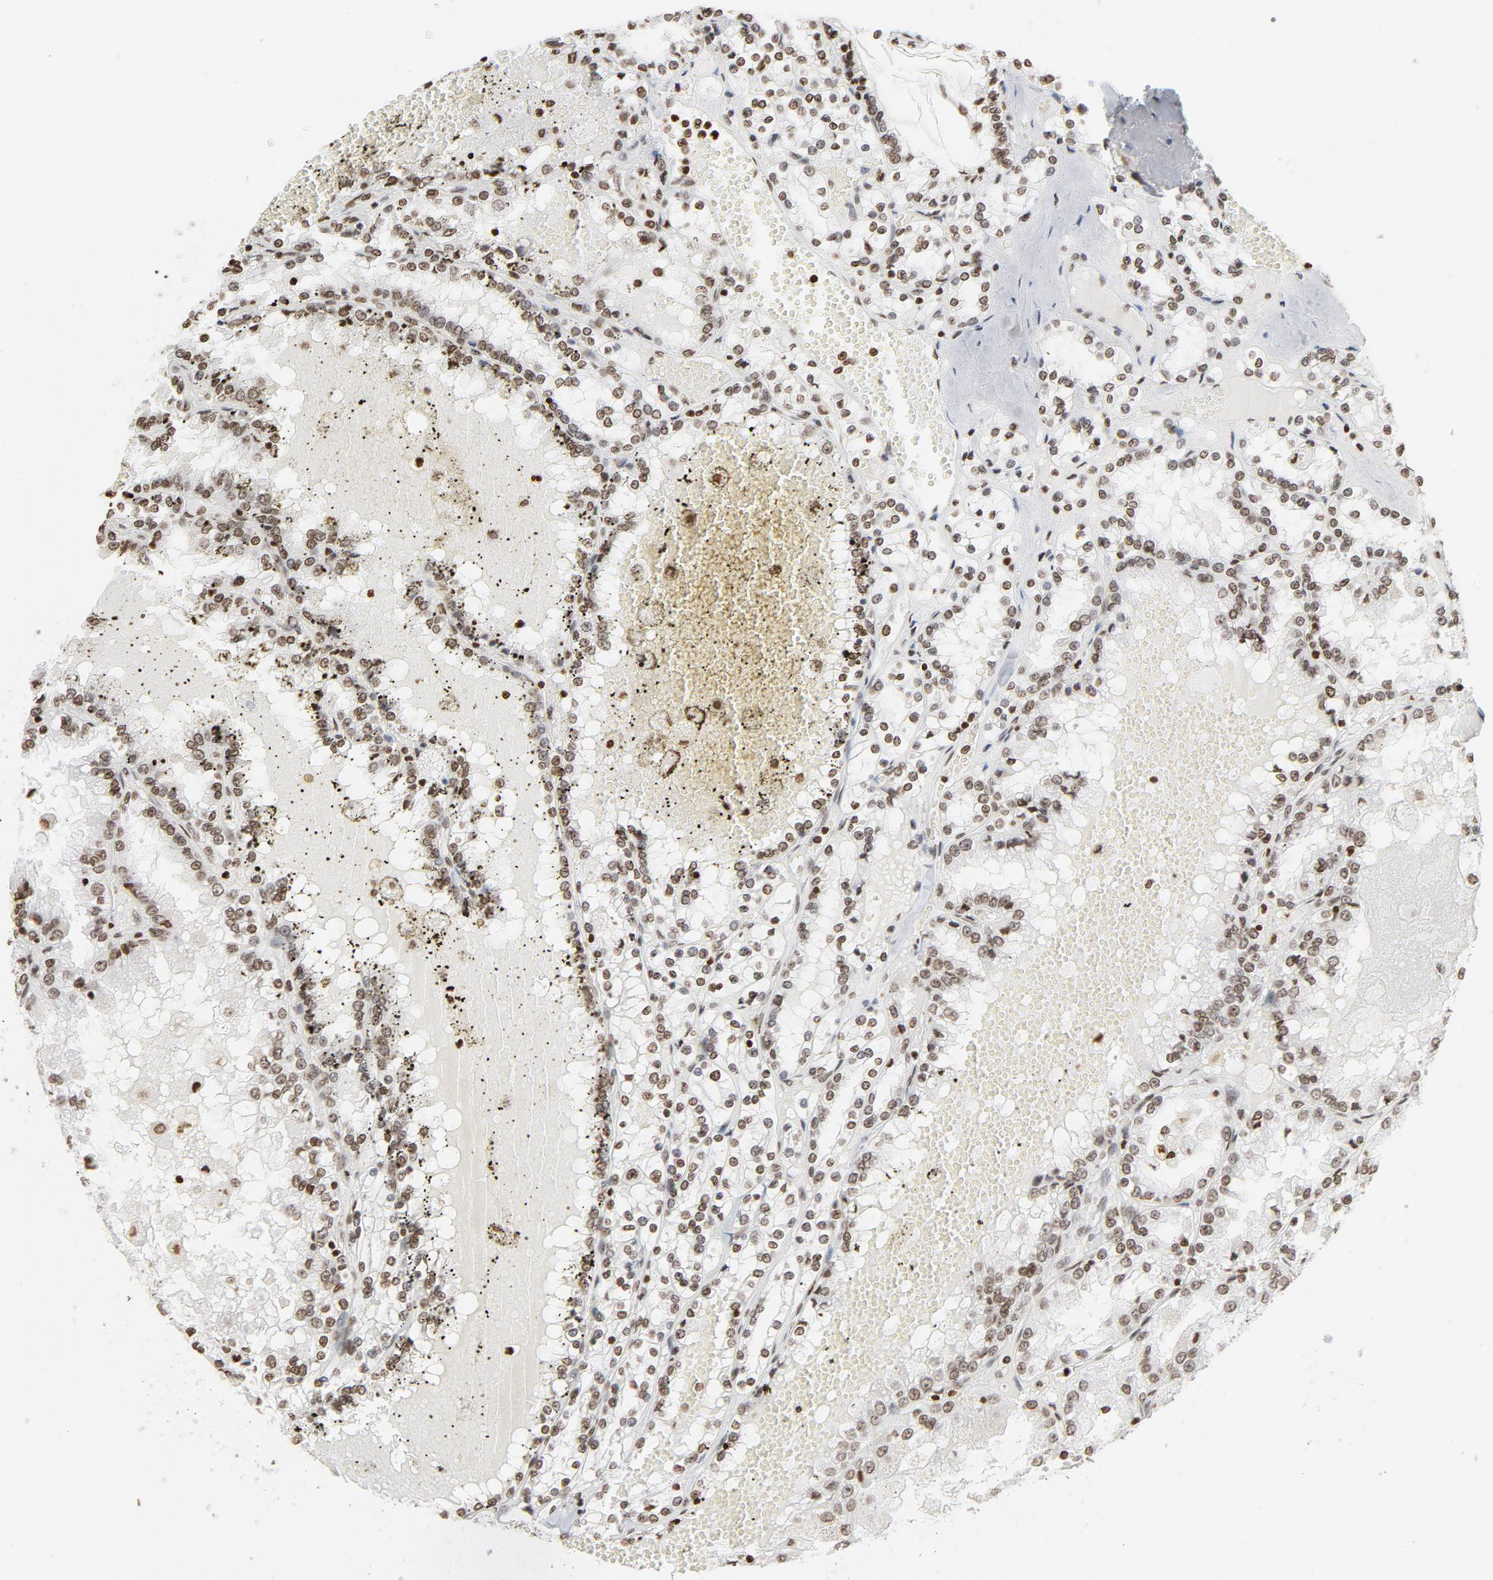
{"staining": {"intensity": "moderate", "quantity": ">75%", "location": "nuclear"}, "tissue": "renal cancer", "cell_type": "Tumor cells", "image_type": "cancer", "snomed": [{"axis": "morphology", "description": "Adenocarcinoma, NOS"}, {"axis": "topography", "description": "Kidney"}], "caption": "About >75% of tumor cells in adenocarcinoma (renal) show moderate nuclear protein staining as visualized by brown immunohistochemical staining.", "gene": "H2AC12", "patient": {"sex": "female", "age": 56}}